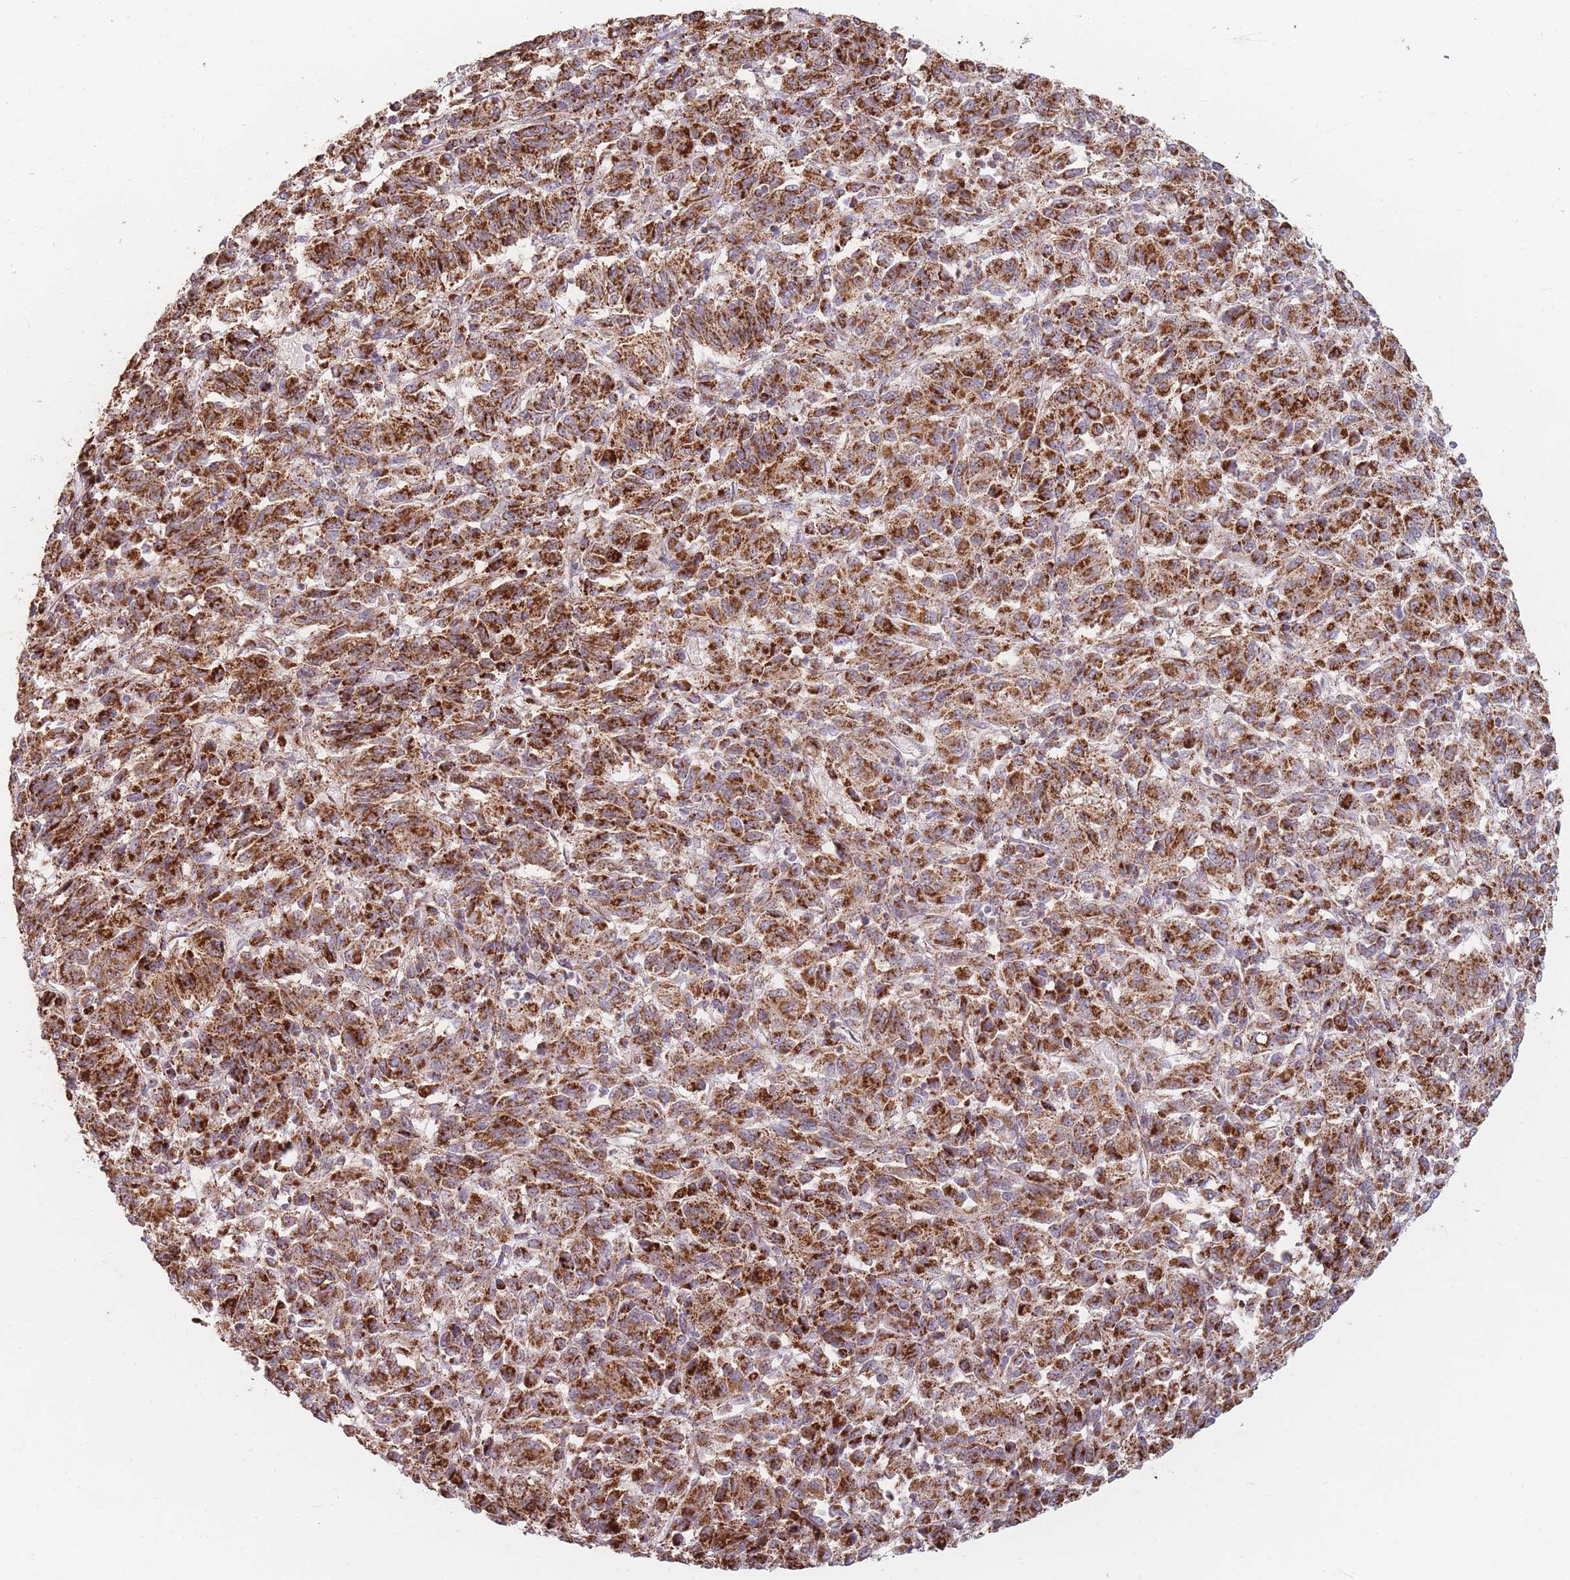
{"staining": {"intensity": "strong", "quantity": ">75%", "location": "cytoplasmic/membranous"}, "tissue": "melanoma", "cell_type": "Tumor cells", "image_type": "cancer", "snomed": [{"axis": "morphology", "description": "Malignant melanoma, Metastatic site"}, {"axis": "topography", "description": "Lung"}], "caption": "DAB (3,3'-diaminobenzidine) immunohistochemical staining of malignant melanoma (metastatic site) demonstrates strong cytoplasmic/membranous protein staining in approximately >75% of tumor cells.", "gene": "ESRP2", "patient": {"sex": "male", "age": 64}}